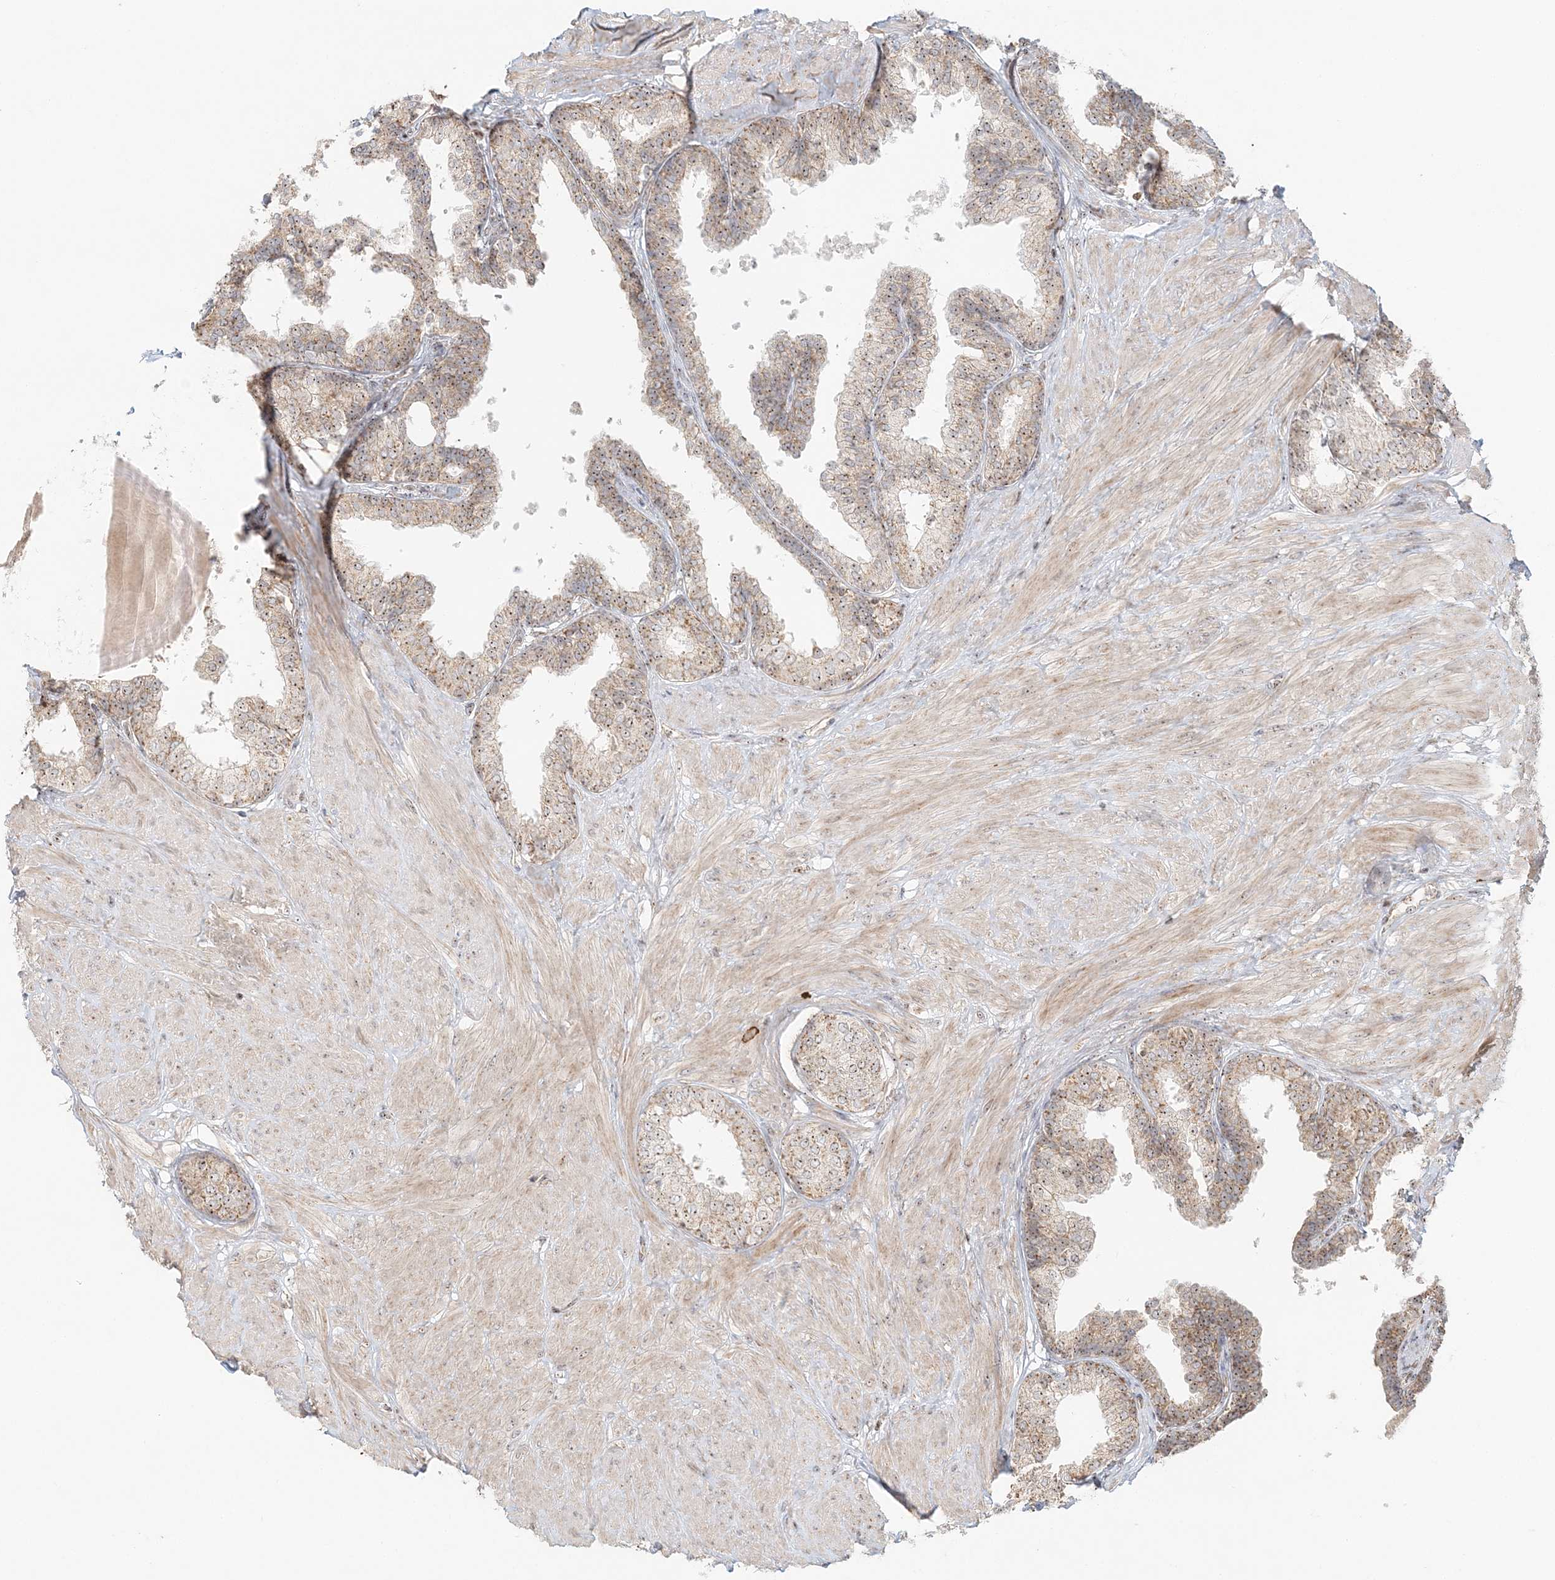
{"staining": {"intensity": "weak", "quantity": "25%-75%", "location": "cytoplasmic/membranous,nuclear"}, "tissue": "prostate", "cell_type": "Glandular cells", "image_type": "normal", "snomed": [{"axis": "morphology", "description": "Normal tissue, NOS"}, {"axis": "topography", "description": "Prostate"}], "caption": "DAB immunohistochemical staining of unremarkable human prostate reveals weak cytoplasmic/membranous,nuclear protein positivity in about 25%-75% of glandular cells.", "gene": "UBE2F", "patient": {"sex": "male", "age": 48}}